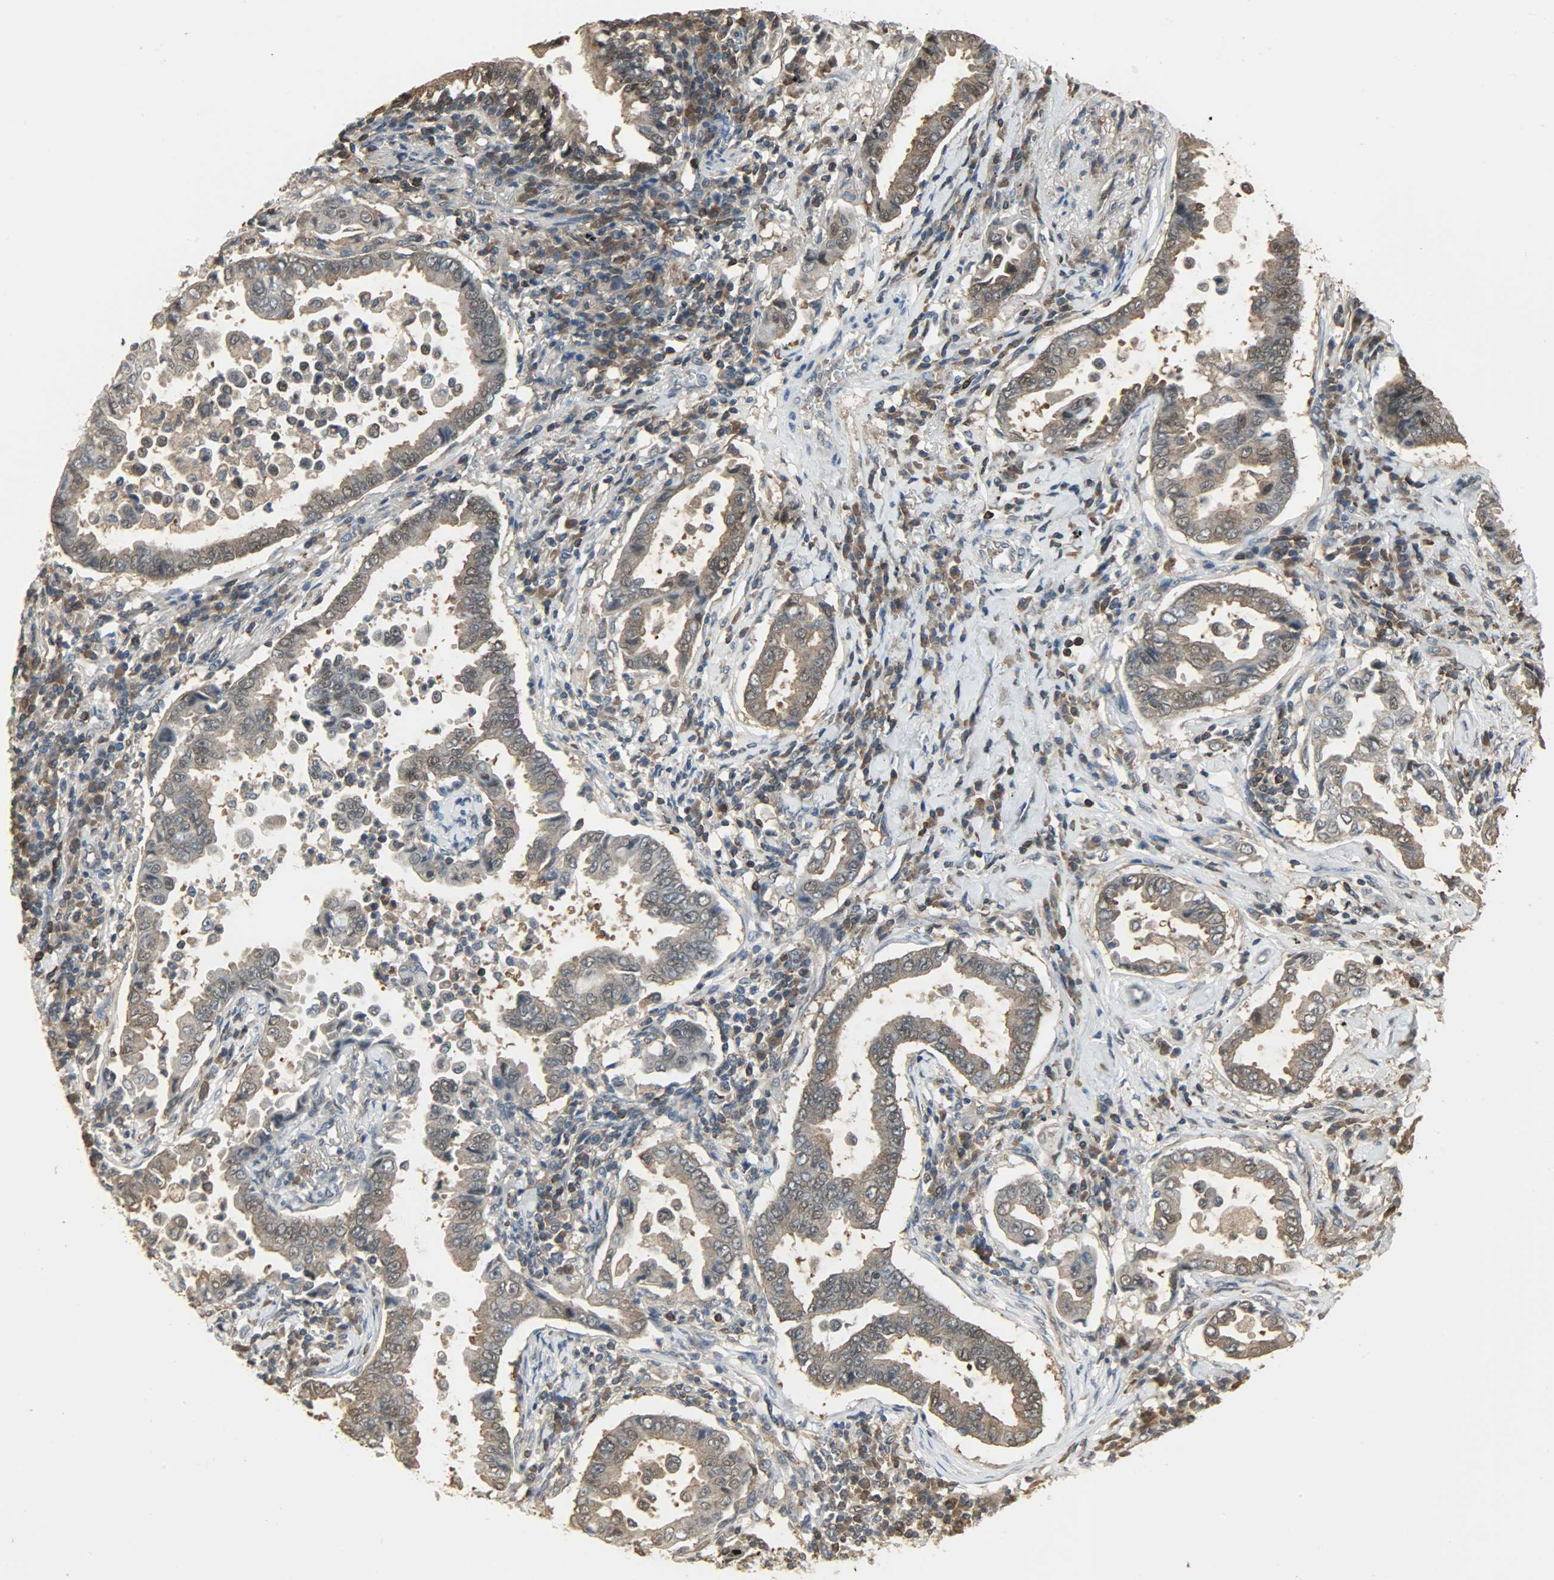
{"staining": {"intensity": "weak", "quantity": ">75%", "location": "cytoplasmic/membranous,nuclear"}, "tissue": "lung cancer", "cell_type": "Tumor cells", "image_type": "cancer", "snomed": [{"axis": "morphology", "description": "Normal tissue, NOS"}, {"axis": "morphology", "description": "Inflammation, NOS"}, {"axis": "morphology", "description": "Adenocarcinoma, NOS"}, {"axis": "topography", "description": "Lung"}], "caption": "Immunohistochemical staining of lung cancer shows low levels of weak cytoplasmic/membranous and nuclear expression in about >75% of tumor cells.", "gene": "LDHB", "patient": {"sex": "female", "age": 64}}